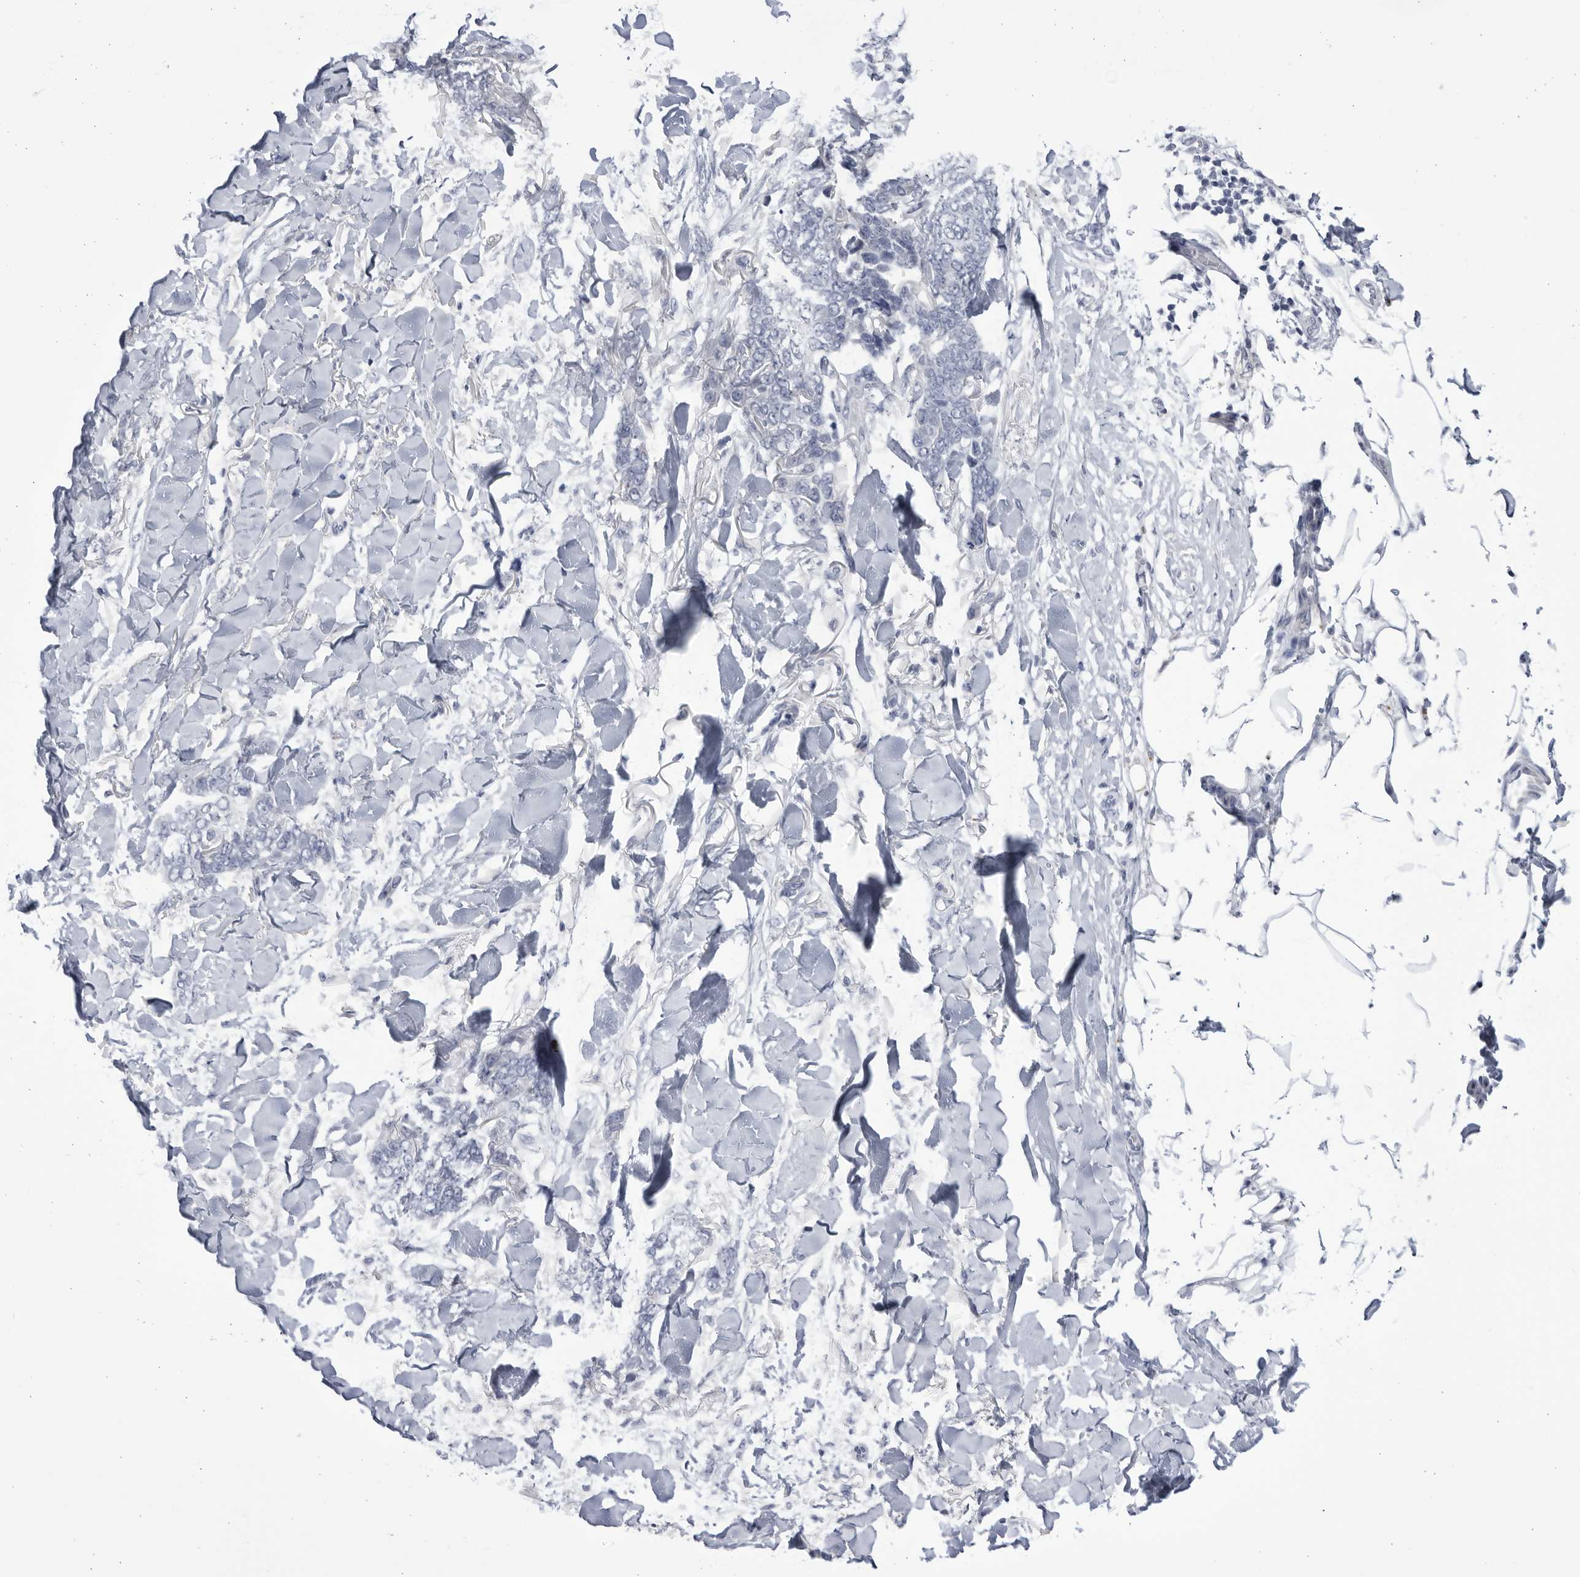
{"staining": {"intensity": "negative", "quantity": "none", "location": "none"}, "tissue": "skin cancer", "cell_type": "Tumor cells", "image_type": "cancer", "snomed": [{"axis": "morphology", "description": "Normal tissue, NOS"}, {"axis": "morphology", "description": "Basal cell carcinoma"}, {"axis": "topography", "description": "Skin"}], "caption": "A histopathology image of human skin cancer (basal cell carcinoma) is negative for staining in tumor cells. Brightfield microscopy of immunohistochemistry stained with DAB (brown) and hematoxylin (blue), captured at high magnification.", "gene": "CCDC181", "patient": {"sex": "male", "age": 77}}